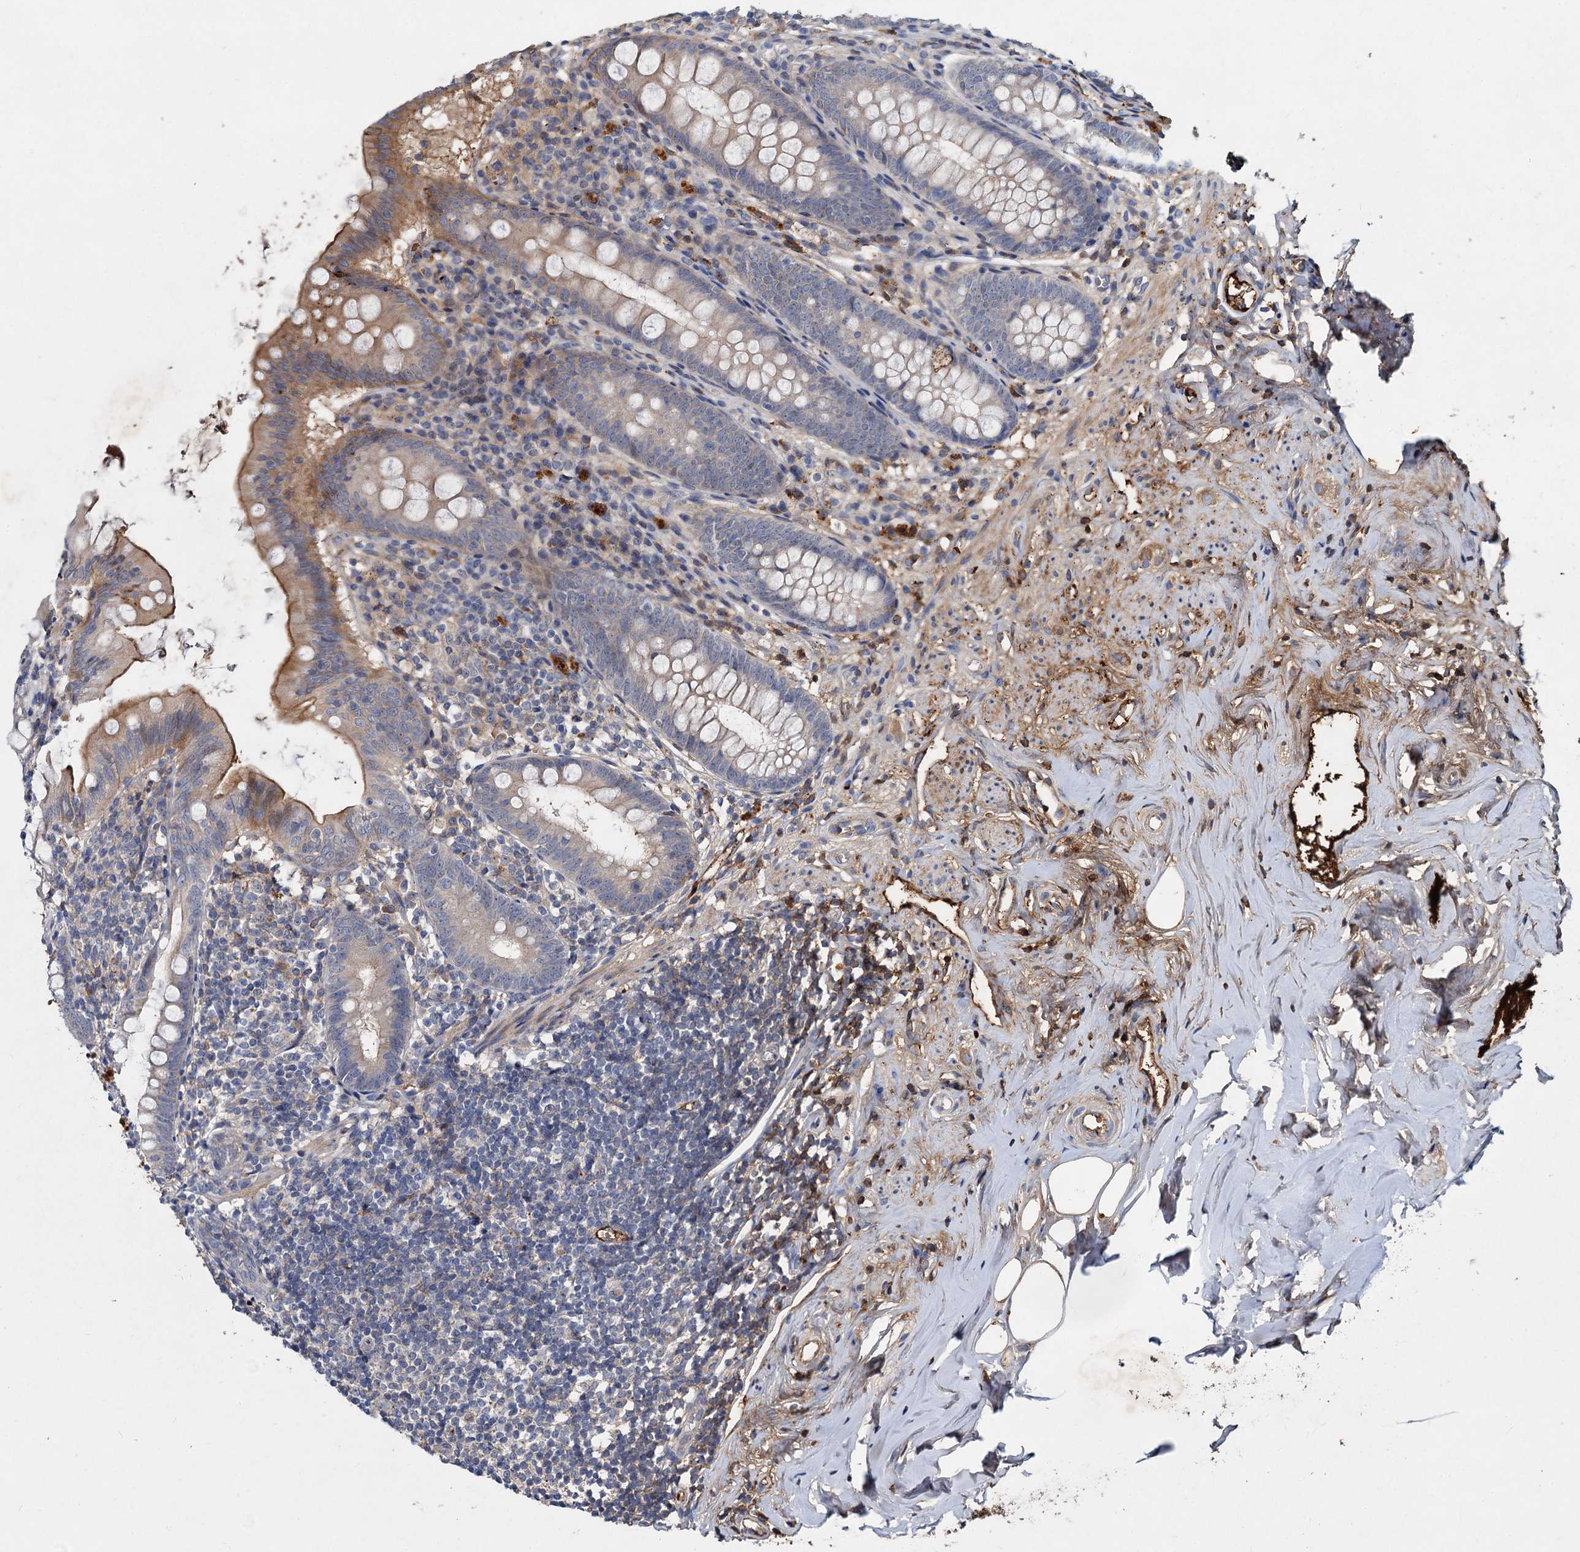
{"staining": {"intensity": "moderate", "quantity": ">75%", "location": "cytoplasmic/membranous"}, "tissue": "appendix", "cell_type": "Glandular cells", "image_type": "normal", "snomed": [{"axis": "morphology", "description": "Normal tissue, NOS"}, {"axis": "topography", "description": "Appendix"}], "caption": "Immunohistochemistry photomicrograph of benign appendix: appendix stained using immunohistochemistry displays medium levels of moderate protein expression localized specifically in the cytoplasmic/membranous of glandular cells, appearing as a cytoplasmic/membranous brown color.", "gene": "CHRD", "patient": {"sex": "female", "age": 51}}